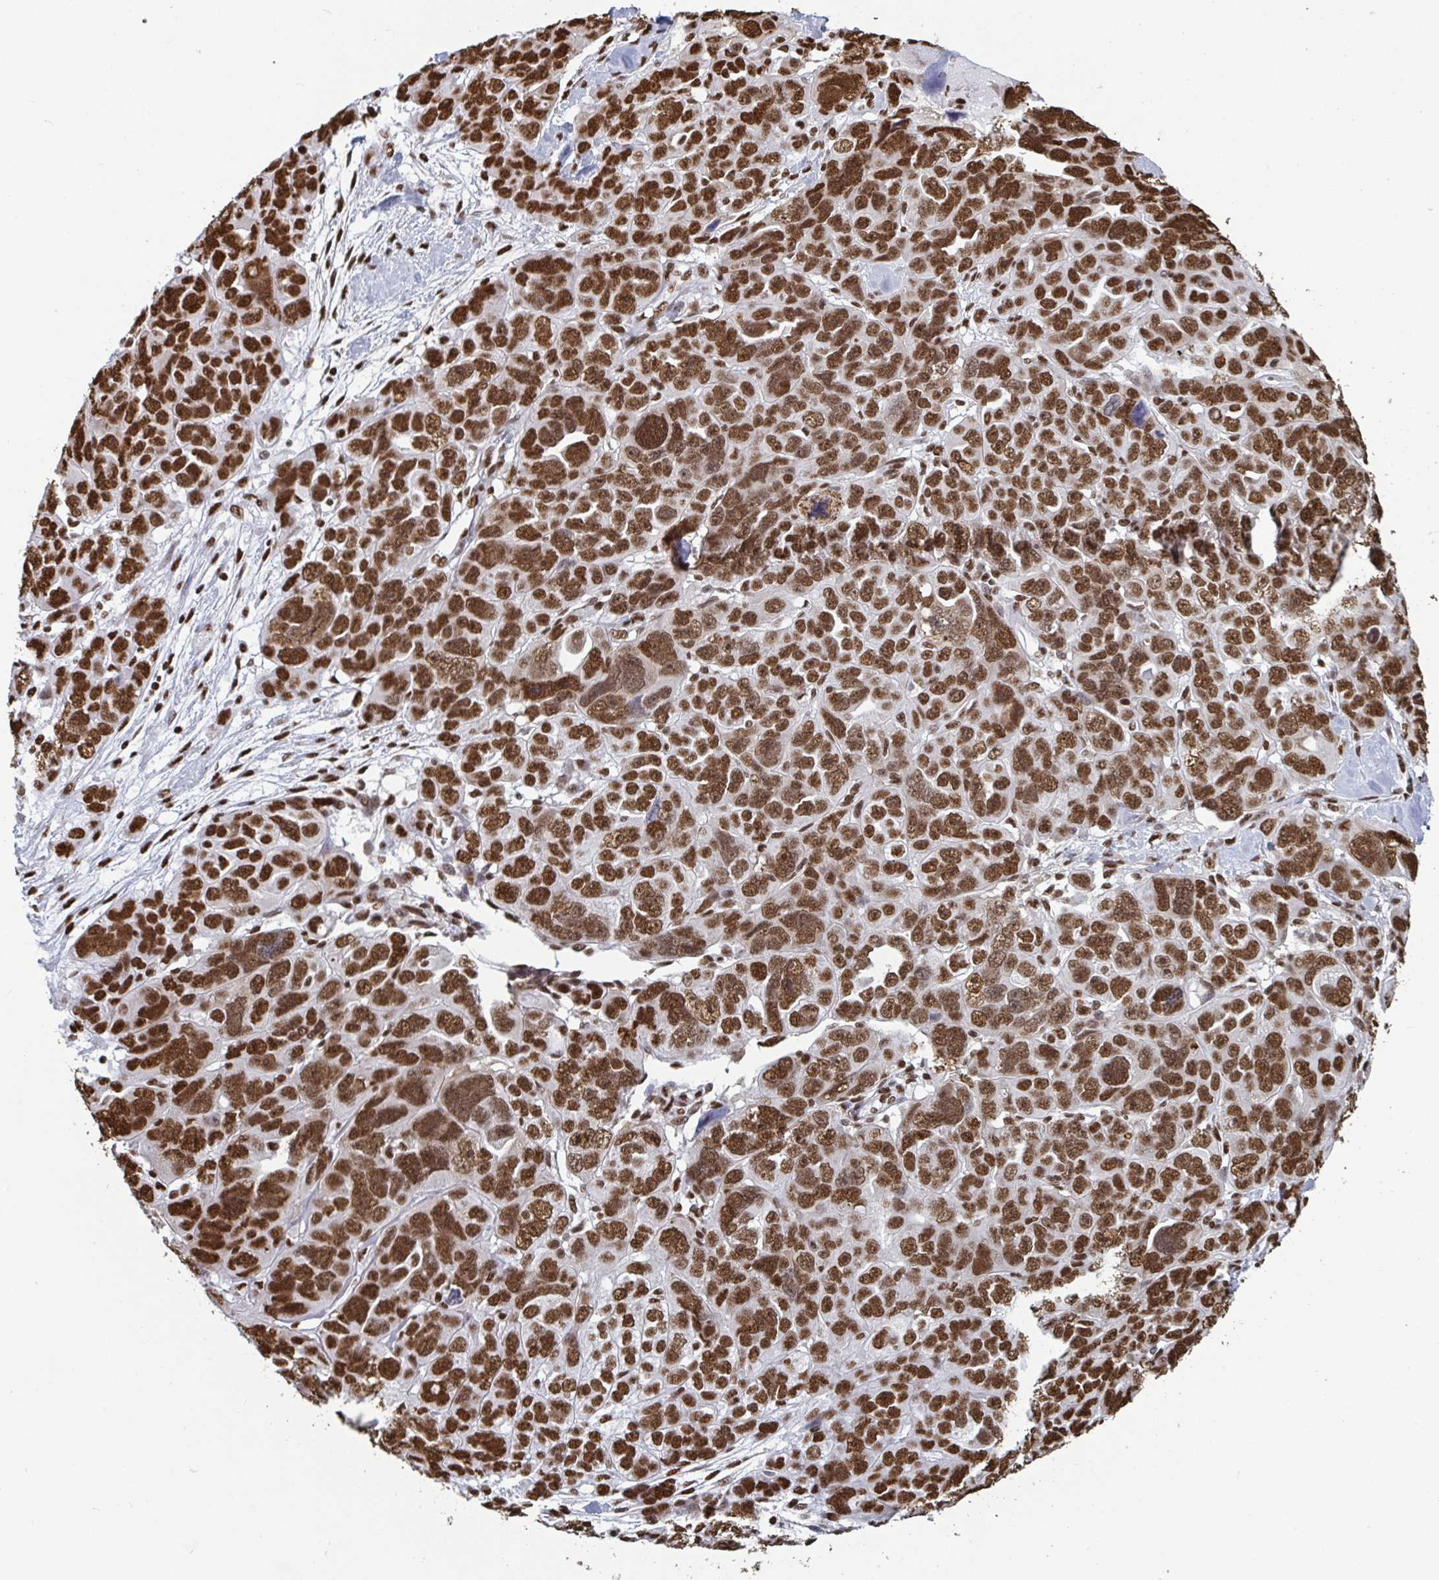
{"staining": {"intensity": "strong", "quantity": ">75%", "location": "nuclear"}, "tissue": "ovarian cancer", "cell_type": "Tumor cells", "image_type": "cancer", "snomed": [{"axis": "morphology", "description": "Cystadenocarcinoma, serous, NOS"}, {"axis": "topography", "description": "Ovary"}], "caption": "Protein expression analysis of human ovarian cancer (serous cystadenocarcinoma) reveals strong nuclear staining in approximately >75% of tumor cells.", "gene": "GAR1", "patient": {"sex": "female", "age": 63}}